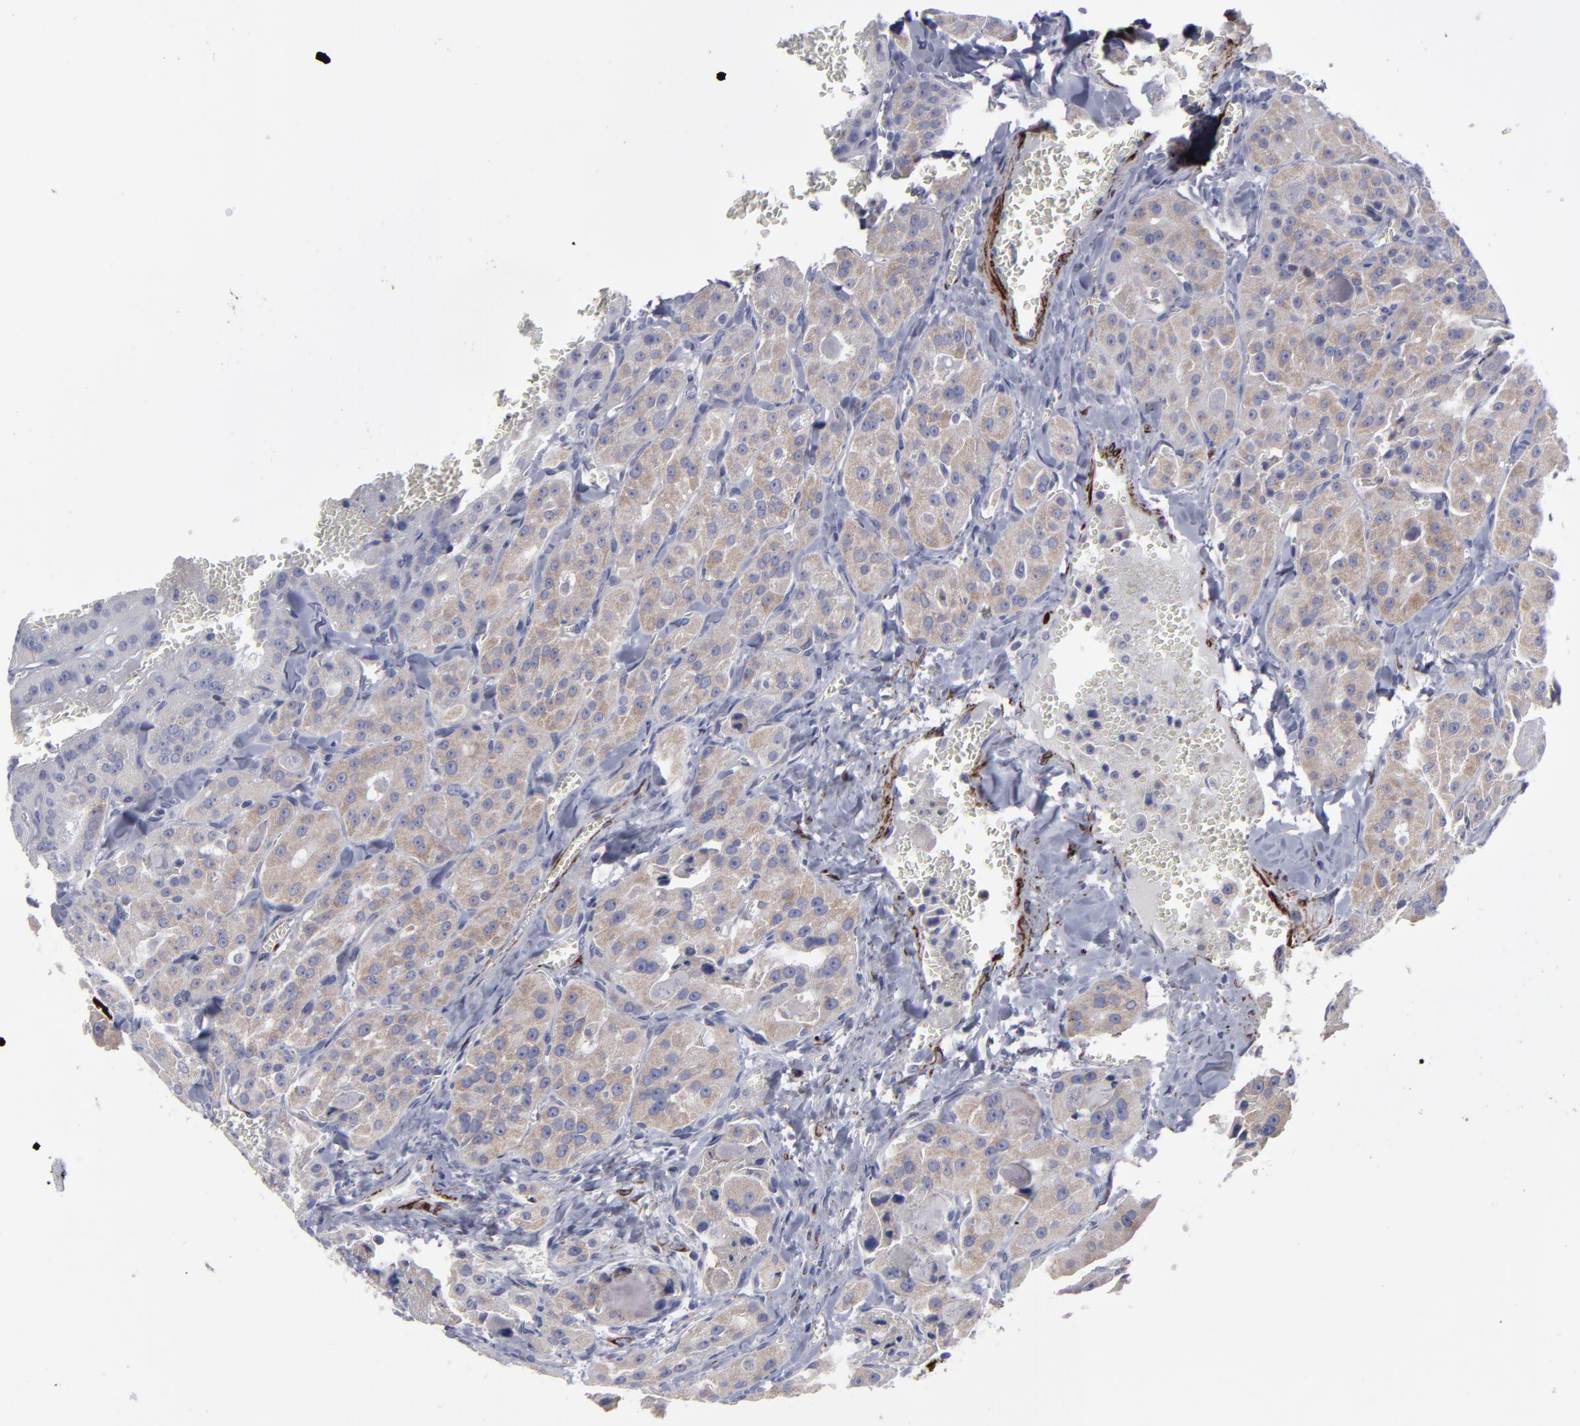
{"staining": {"intensity": "moderate", "quantity": ">75%", "location": "cytoplasmic/membranous"}, "tissue": "thyroid cancer", "cell_type": "Tumor cells", "image_type": "cancer", "snomed": [{"axis": "morphology", "description": "Carcinoma, NOS"}, {"axis": "topography", "description": "Thyroid gland"}], "caption": "Protein expression analysis of thyroid carcinoma exhibits moderate cytoplasmic/membranous staining in approximately >75% of tumor cells. The protein of interest is shown in brown color, while the nuclei are stained blue.", "gene": "SLMAP", "patient": {"sex": "male", "age": 76}}